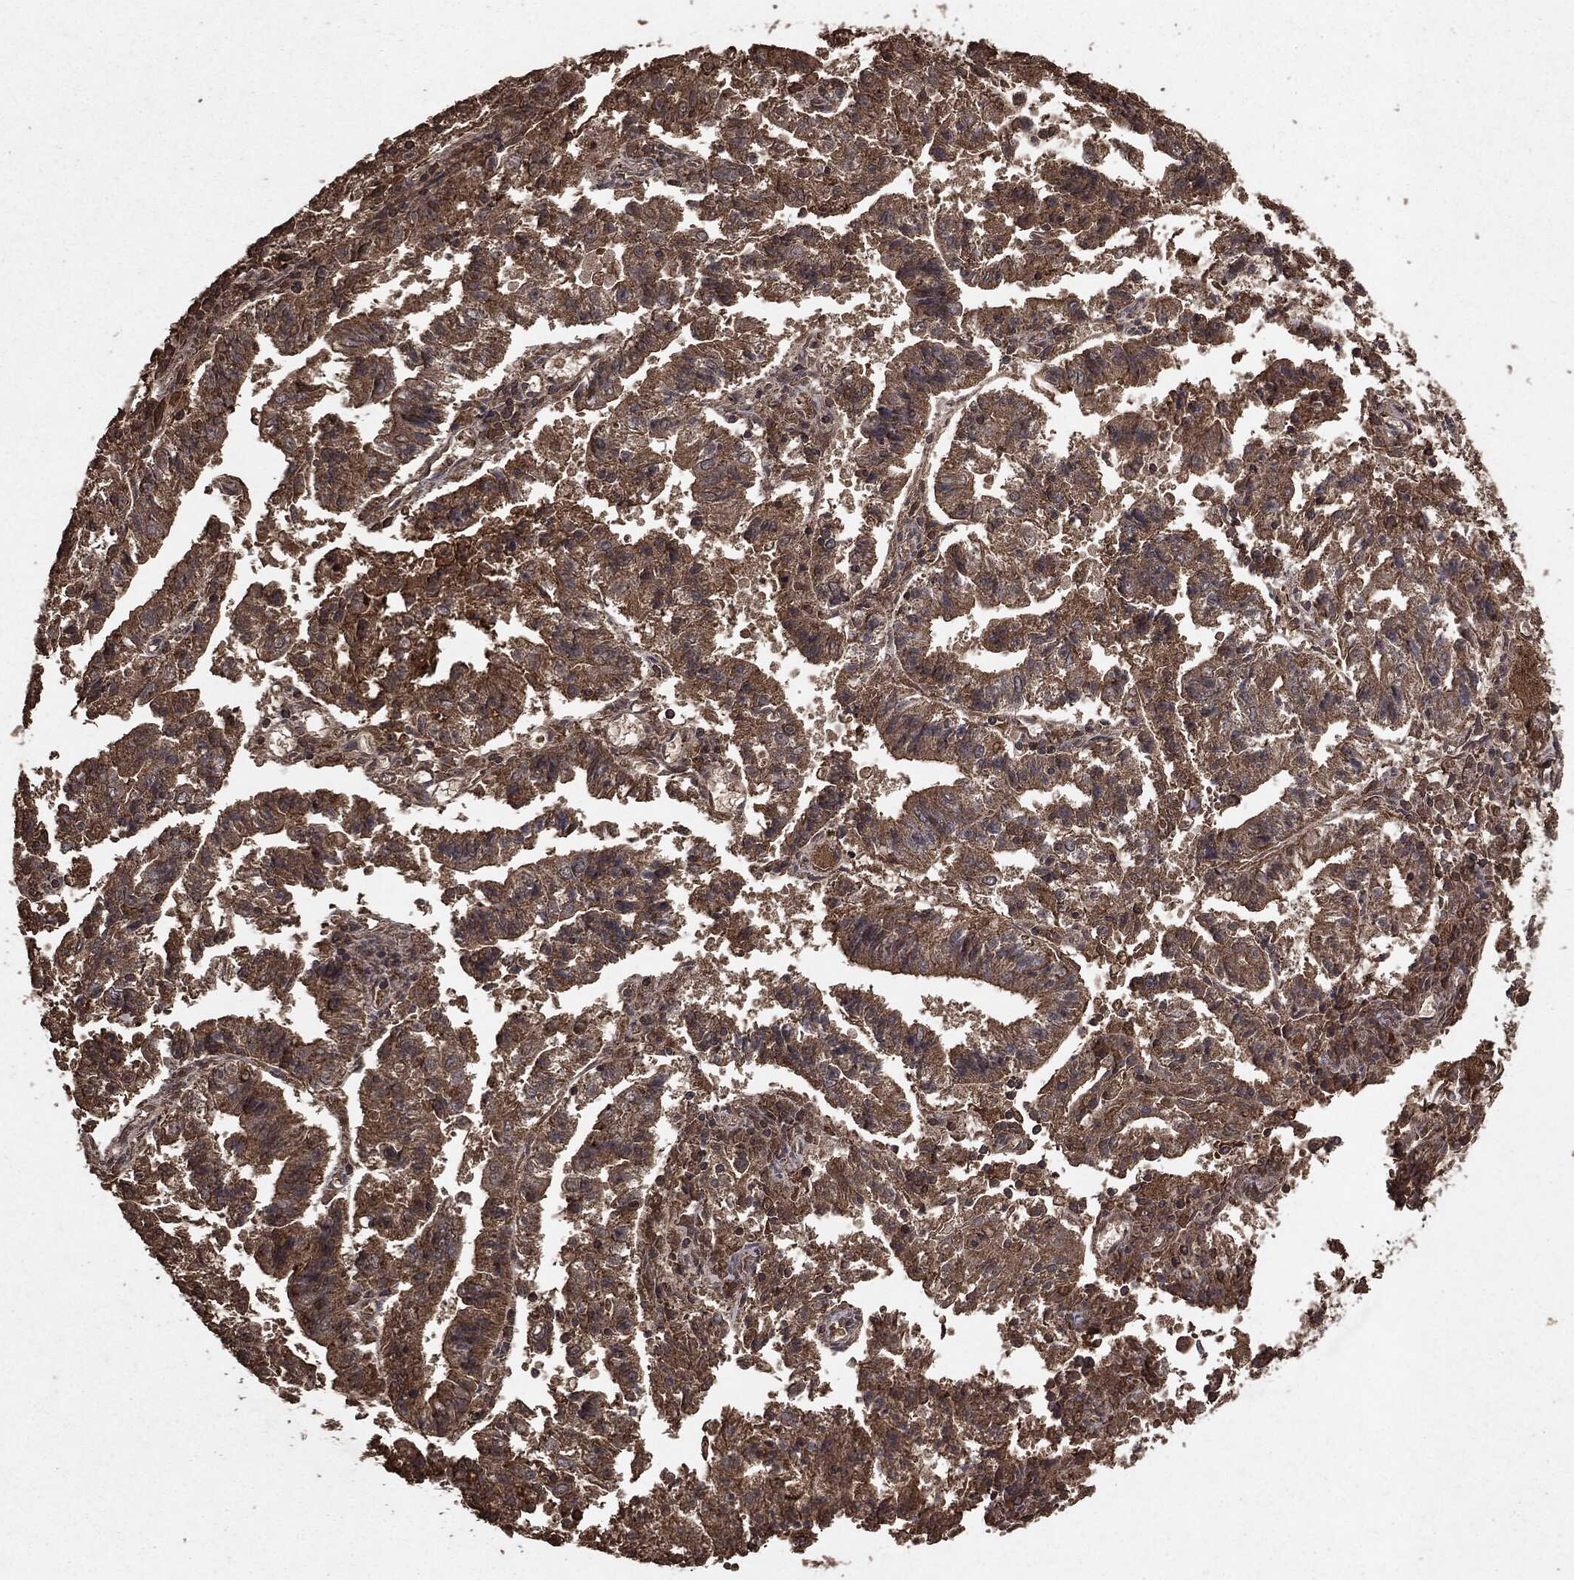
{"staining": {"intensity": "moderate", "quantity": ">75%", "location": "cytoplasmic/membranous"}, "tissue": "endometrial cancer", "cell_type": "Tumor cells", "image_type": "cancer", "snomed": [{"axis": "morphology", "description": "Adenocarcinoma, NOS"}, {"axis": "topography", "description": "Endometrium"}], "caption": "Moderate cytoplasmic/membranous protein staining is present in about >75% of tumor cells in adenocarcinoma (endometrial).", "gene": "NME1", "patient": {"sex": "female", "age": 82}}